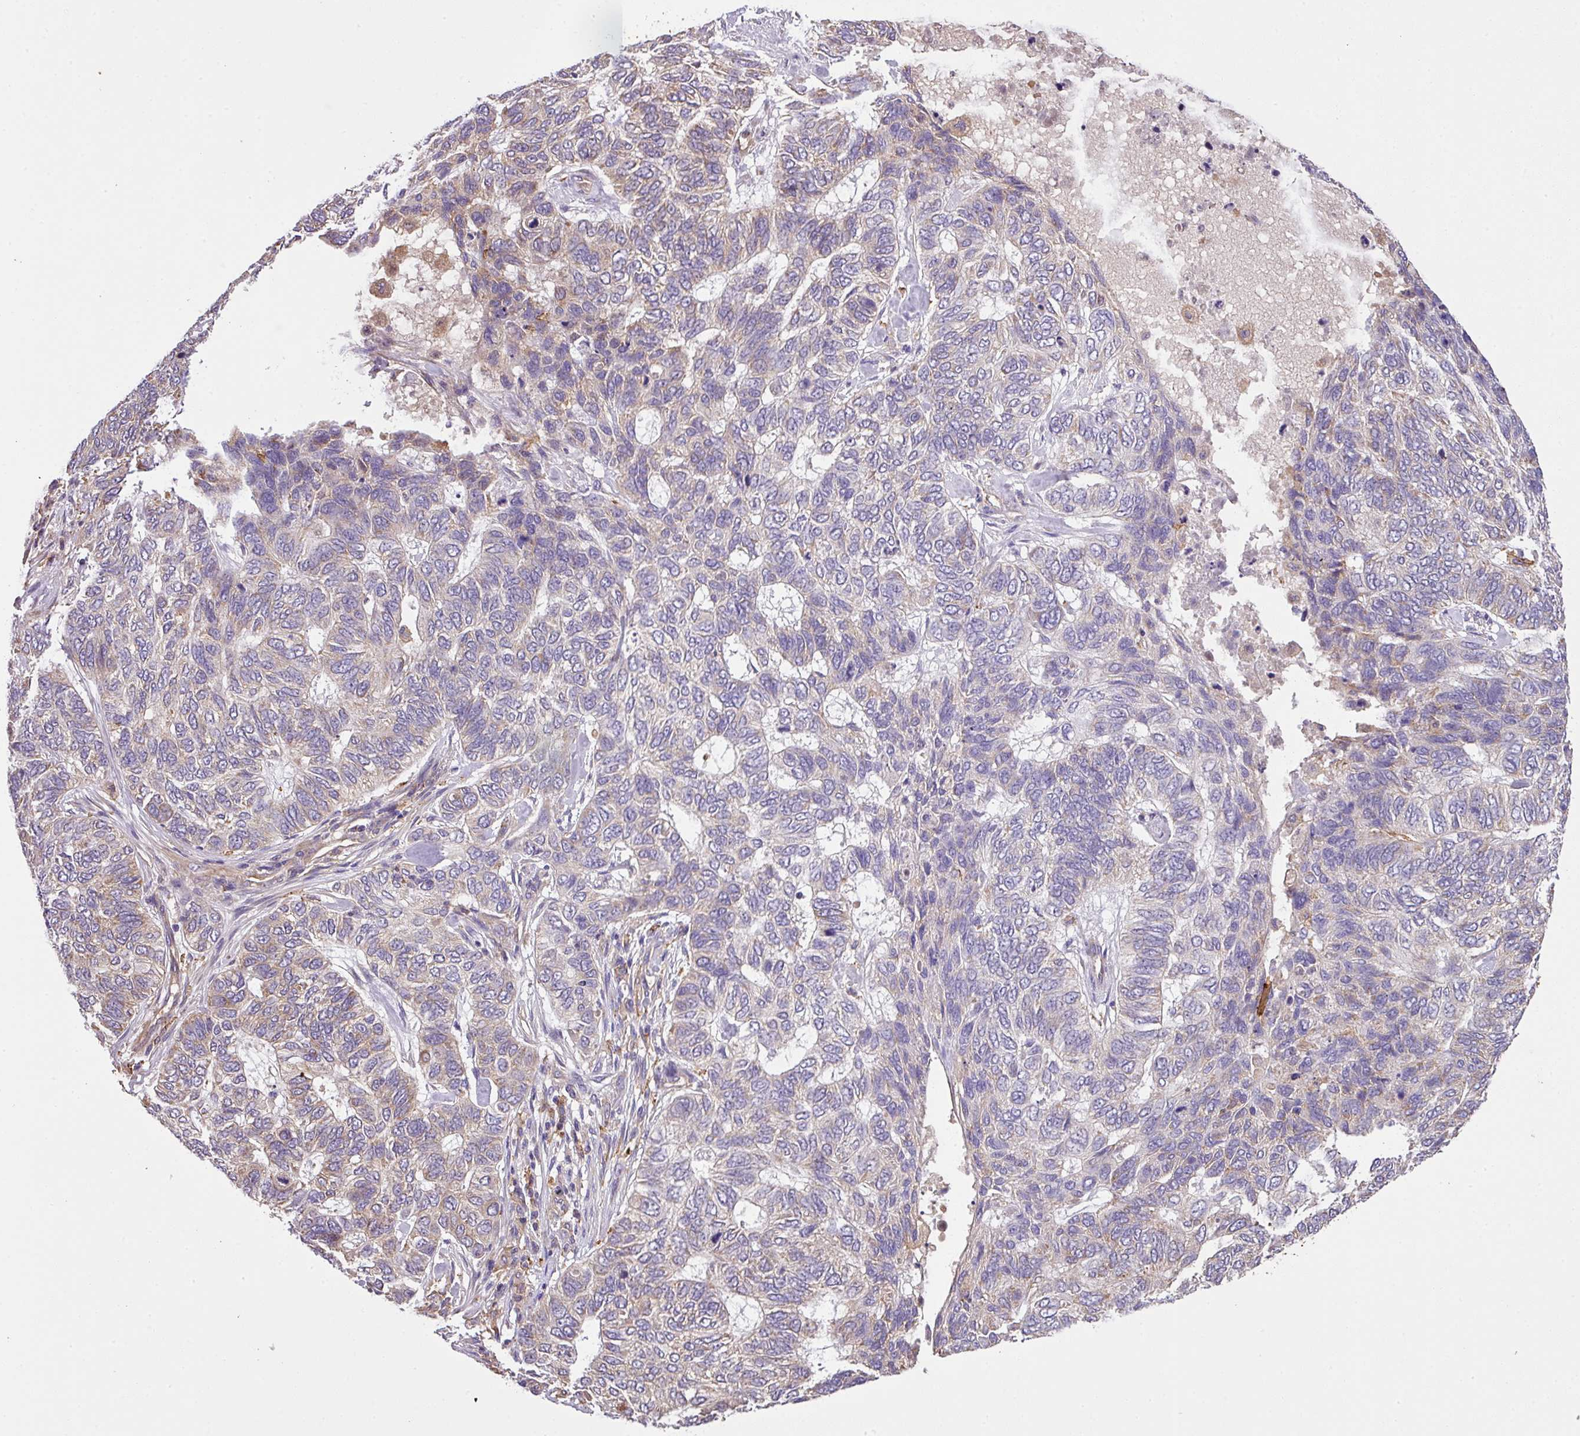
{"staining": {"intensity": "weak", "quantity": "<25%", "location": "cytoplasmic/membranous"}, "tissue": "skin cancer", "cell_type": "Tumor cells", "image_type": "cancer", "snomed": [{"axis": "morphology", "description": "Basal cell carcinoma"}, {"axis": "topography", "description": "Skin"}], "caption": "Tumor cells are negative for protein expression in human basal cell carcinoma (skin). (Brightfield microscopy of DAB IHC at high magnification).", "gene": "ZNF513", "patient": {"sex": "female", "age": 65}}